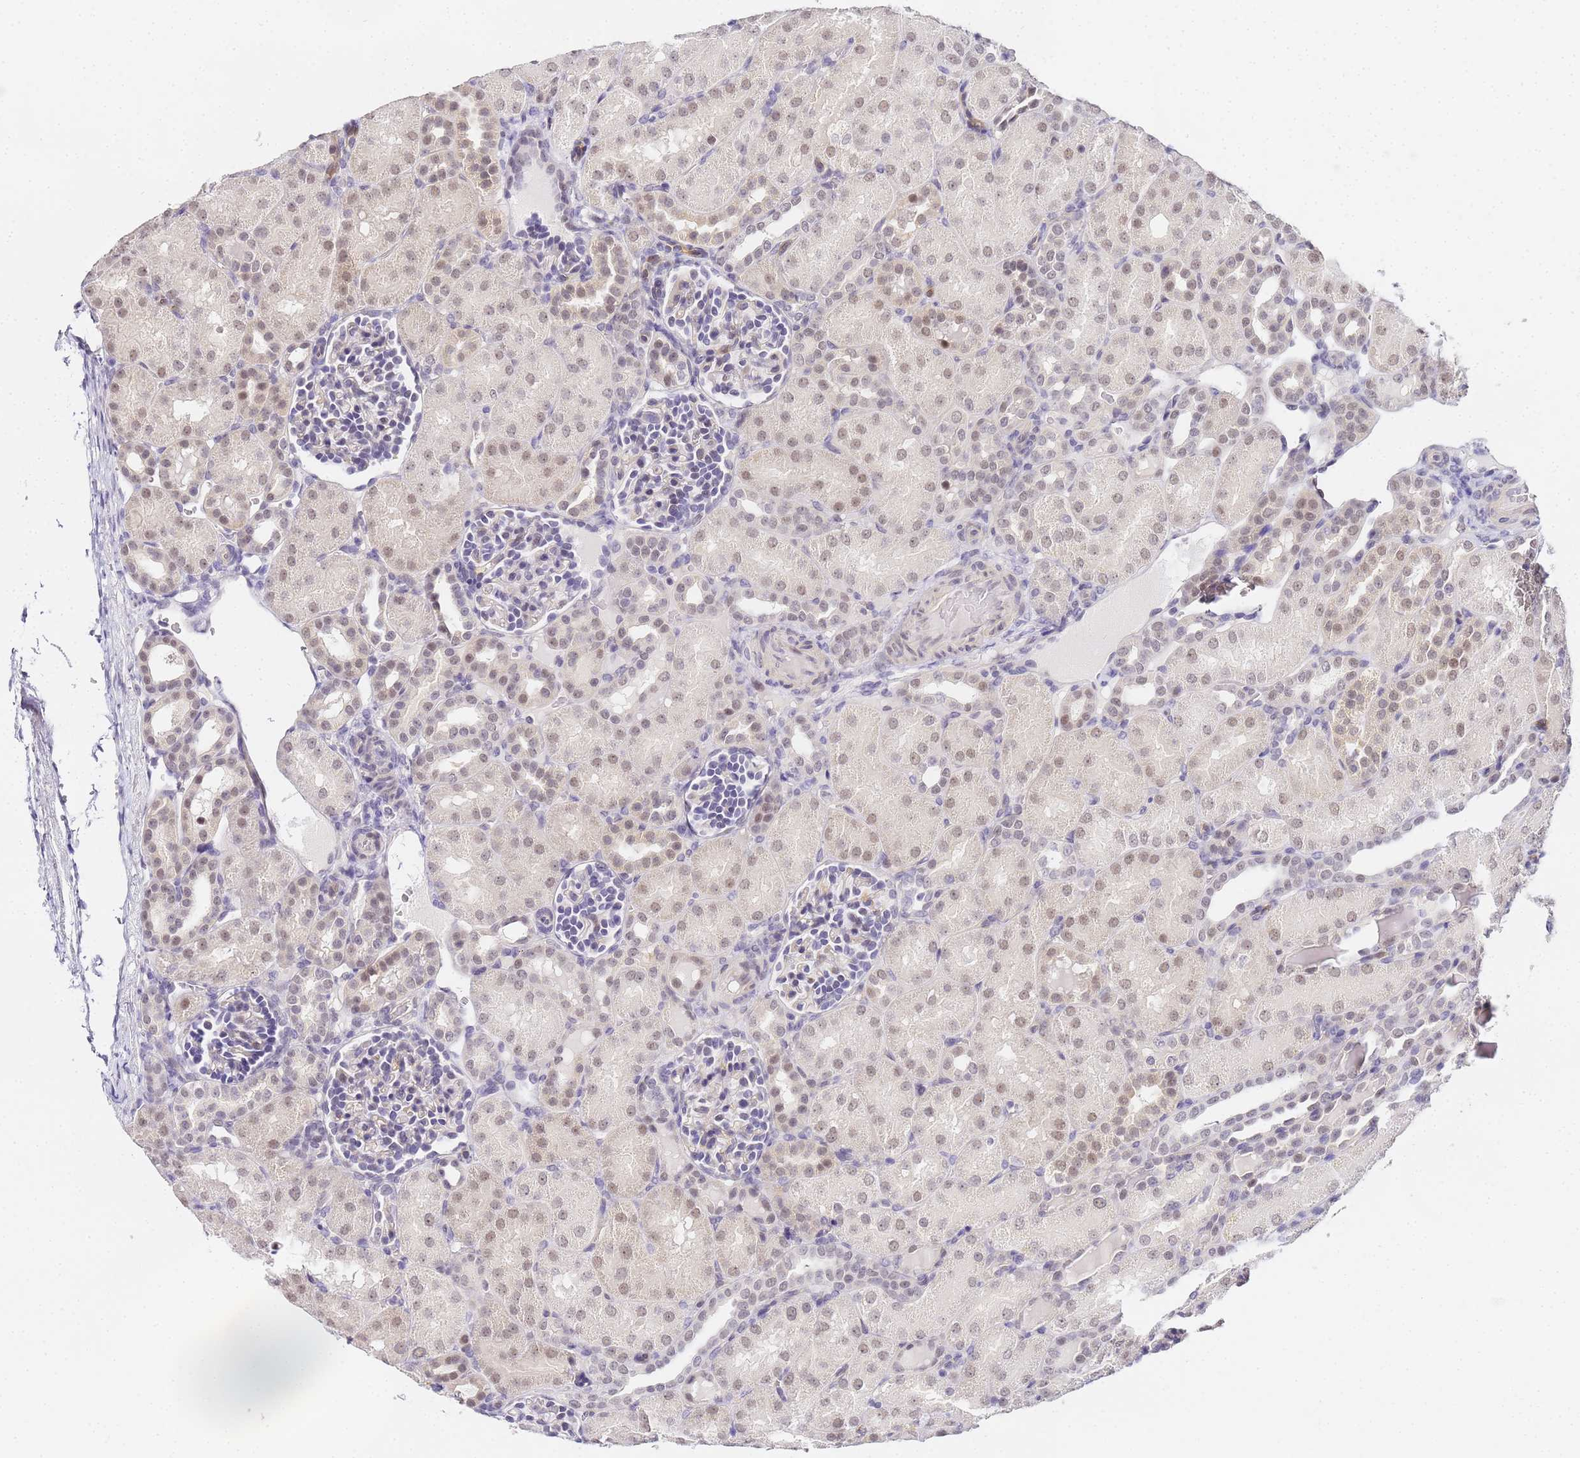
{"staining": {"intensity": "negative", "quantity": "none", "location": "none"}, "tissue": "kidney", "cell_type": "Cells in glomeruli", "image_type": "normal", "snomed": [{"axis": "morphology", "description": "Normal tissue, NOS"}, {"axis": "topography", "description": "Kidney"}], "caption": "Immunohistochemistry (IHC) of unremarkable kidney shows no positivity in cells in glomeruli.", "gene": "LSM3", "patient": {"sex": "male", "age": 1}}